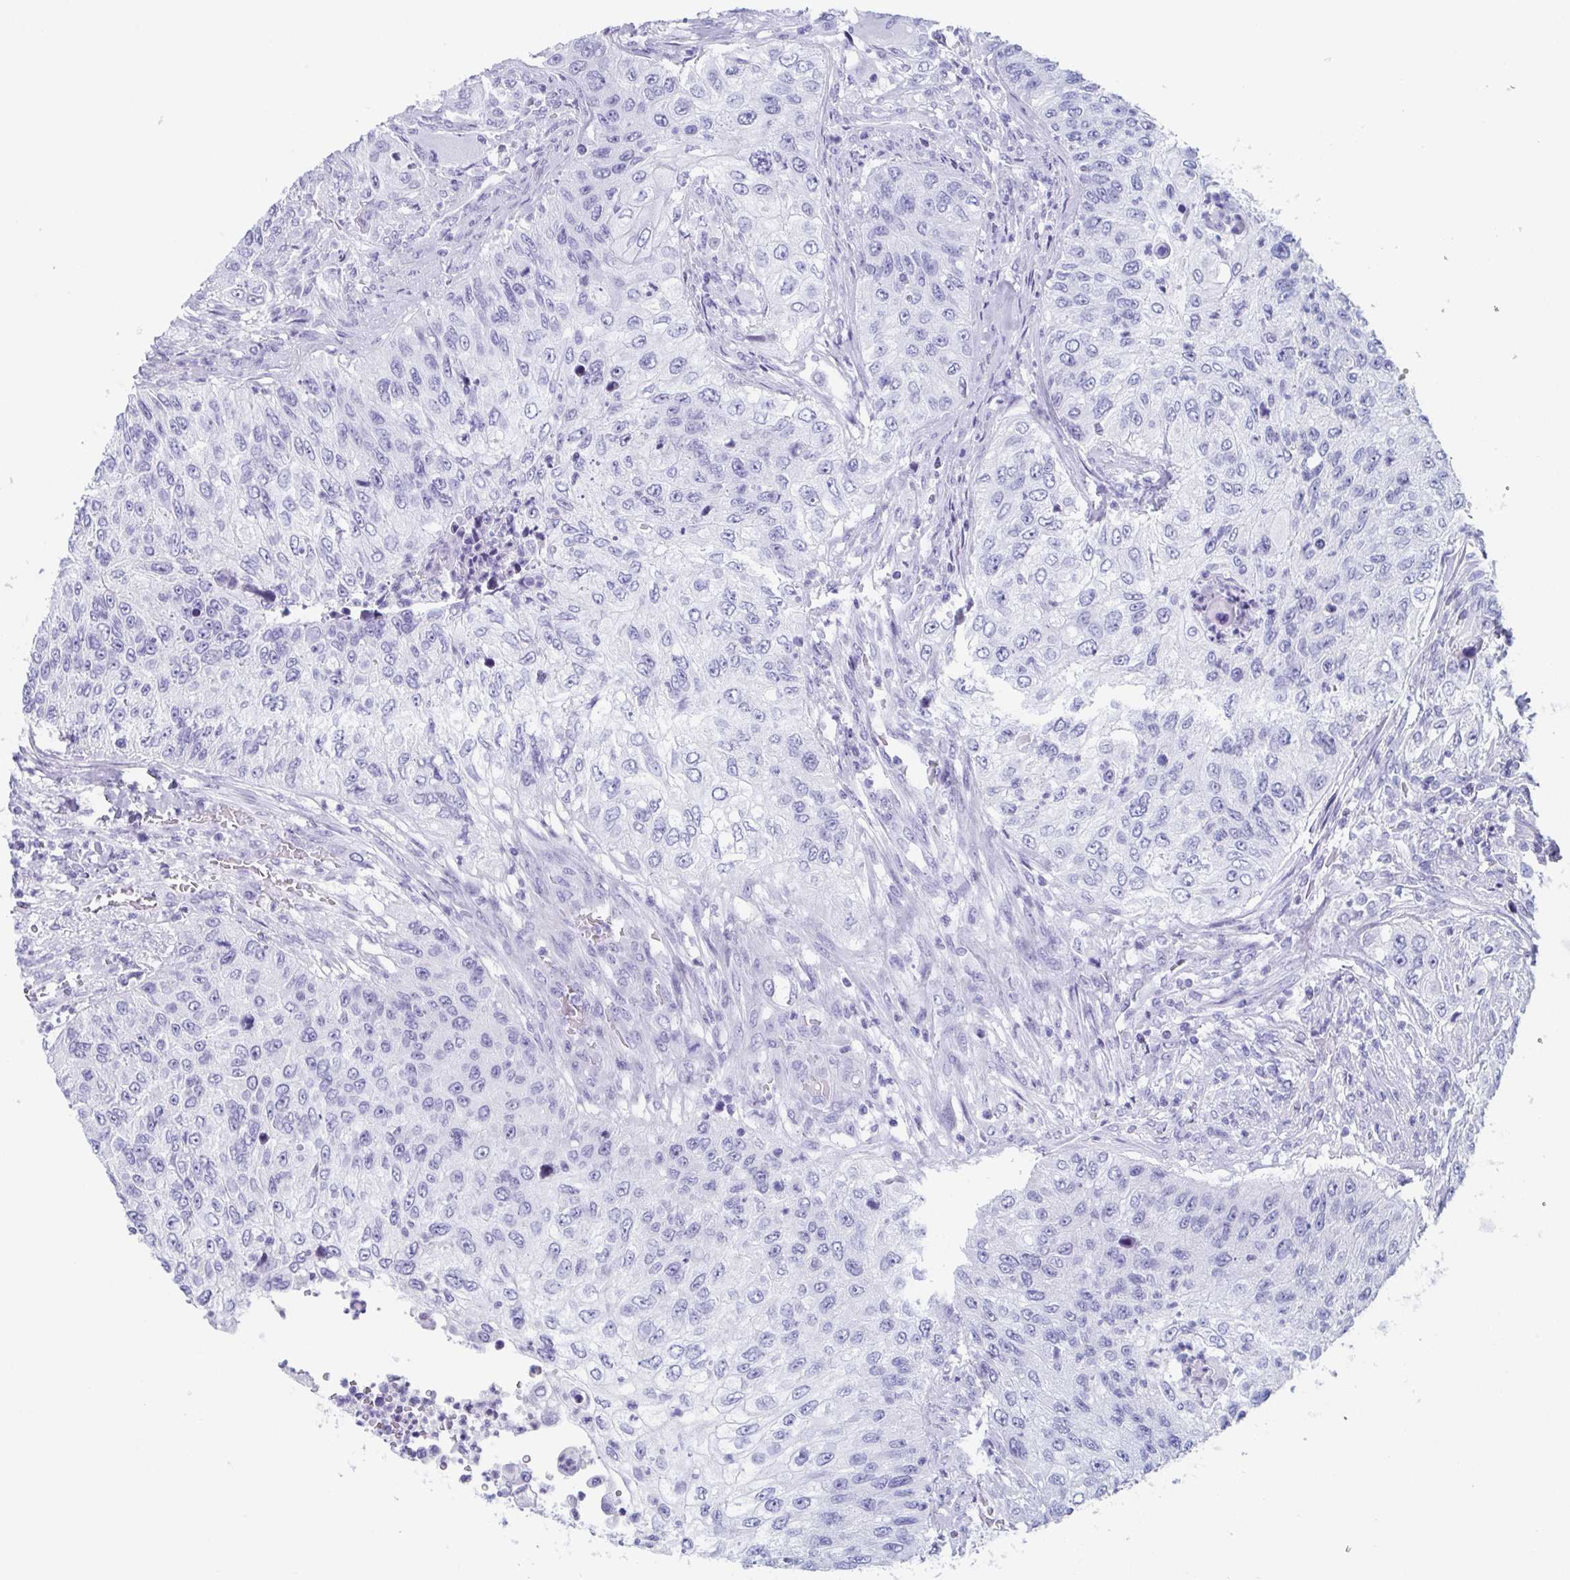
{"staining": {"intensity": "negative", "quantity": "none", "location": "none"}, "tissue": "urothelial cancer", "cell_type": "Tumor cells", "image_type": "cancer", "snomed": [{"axis": "morphology", "description": "Urothelial carcinoma, High grade"}, {"axis": "topography", "description": "Urinary bladder"}], "caption": "Immunohistochemistry (IHC) photomicrograph of high-grade urothelial carcinoma stained for a protein (brown), which demonstrates no positivity in tumor cells.", "gene": "LYRM2", "patient": {"sex": "female", "age": 60}}